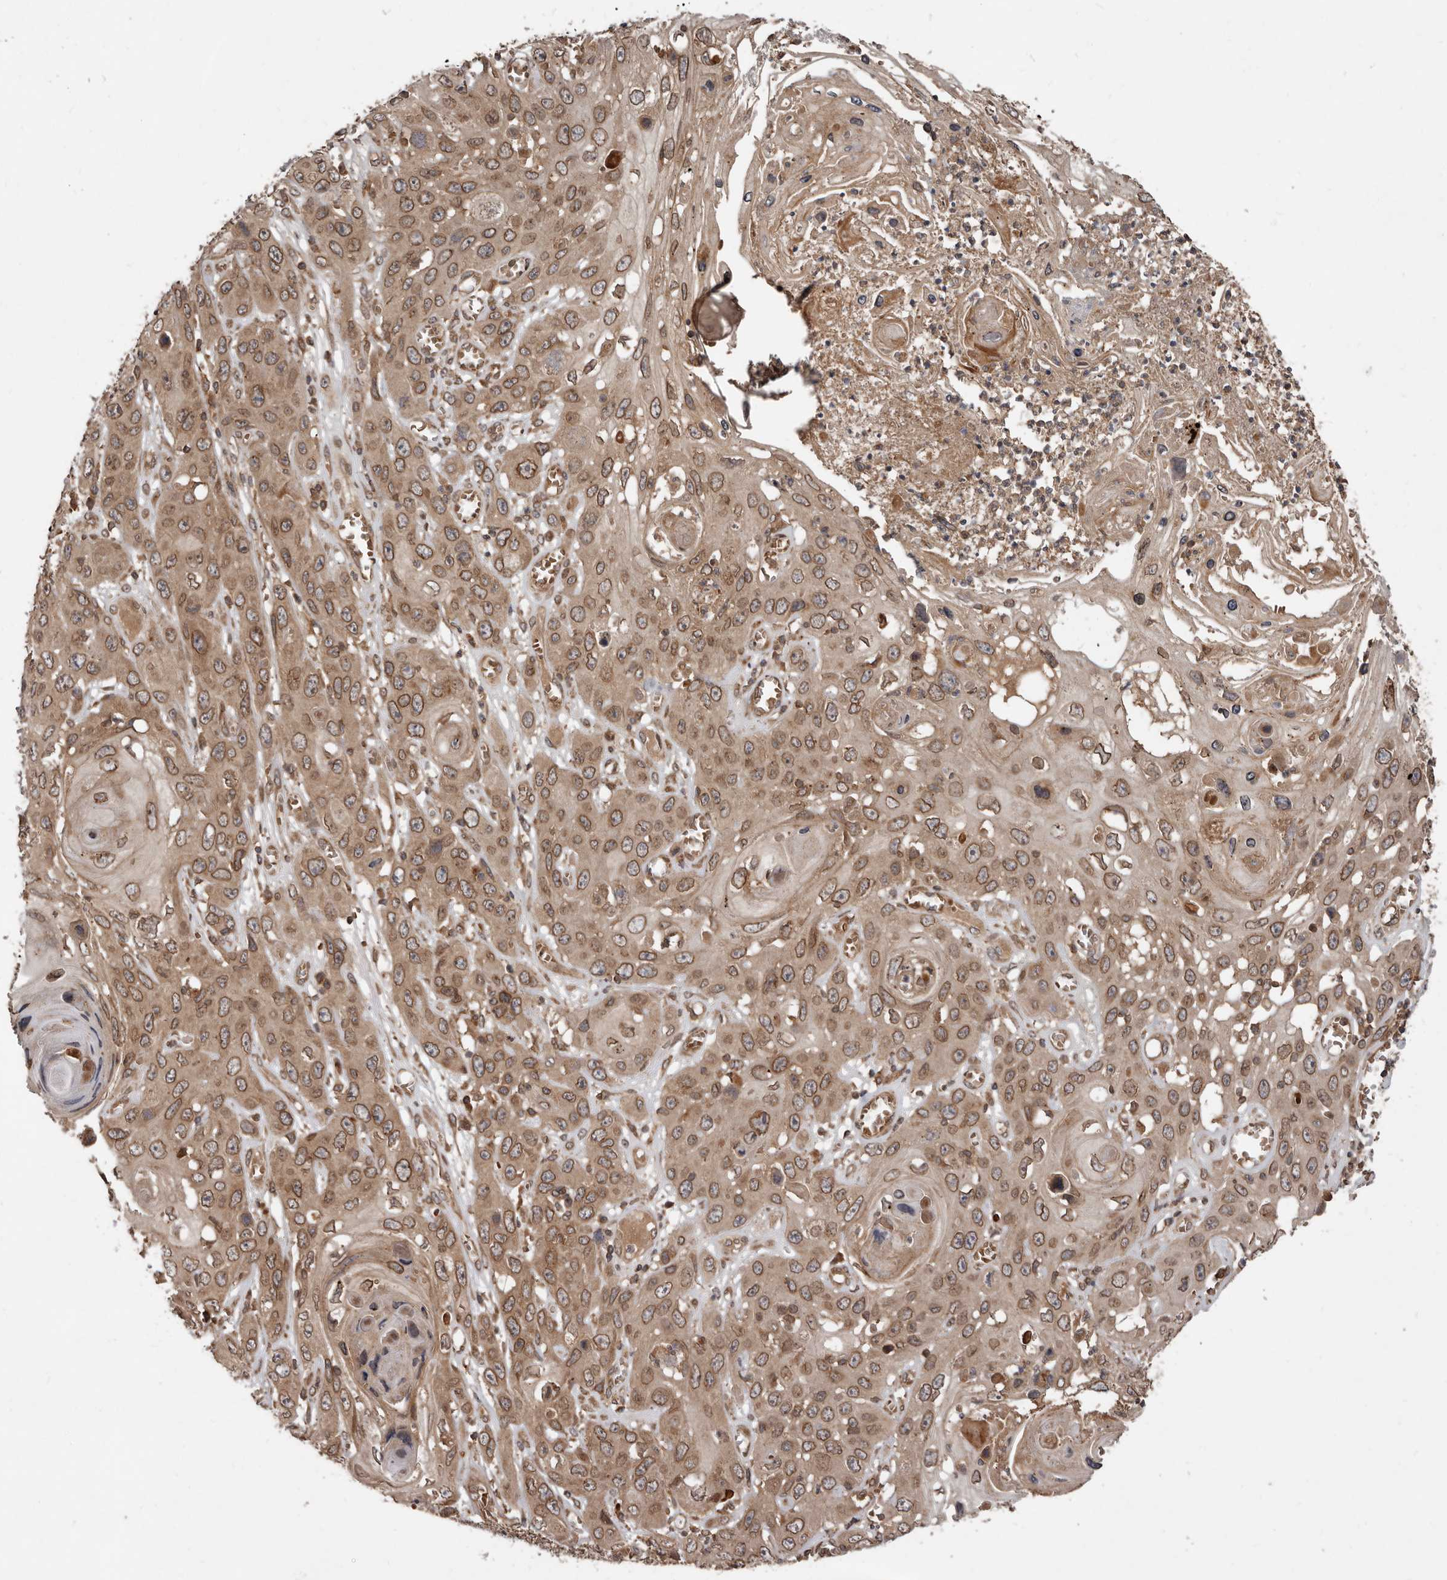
{"staining": {"intensity": "moderate", "quantity": ">75%", "location": "cytoplasmic/membranous,nuclear"}, "tissue": "skin cancer", "cell_type": "Tumor cells", "image_type": "cancer", "snomed": [{"axis": "morphology", "description": "Squamous cell carcinoma, NOS"}, {"axis": "topography", "description": "Skin"}], "caption": "Immunohistochemical staining of skin cancer (squamous cell carcinoma) reveals medium levels of moderate cytoplasmic/membranous and nuclear staining in about >75% of tumor cells.", "gene": "STK36", "patient": {"sex": "male", "age": 55}}